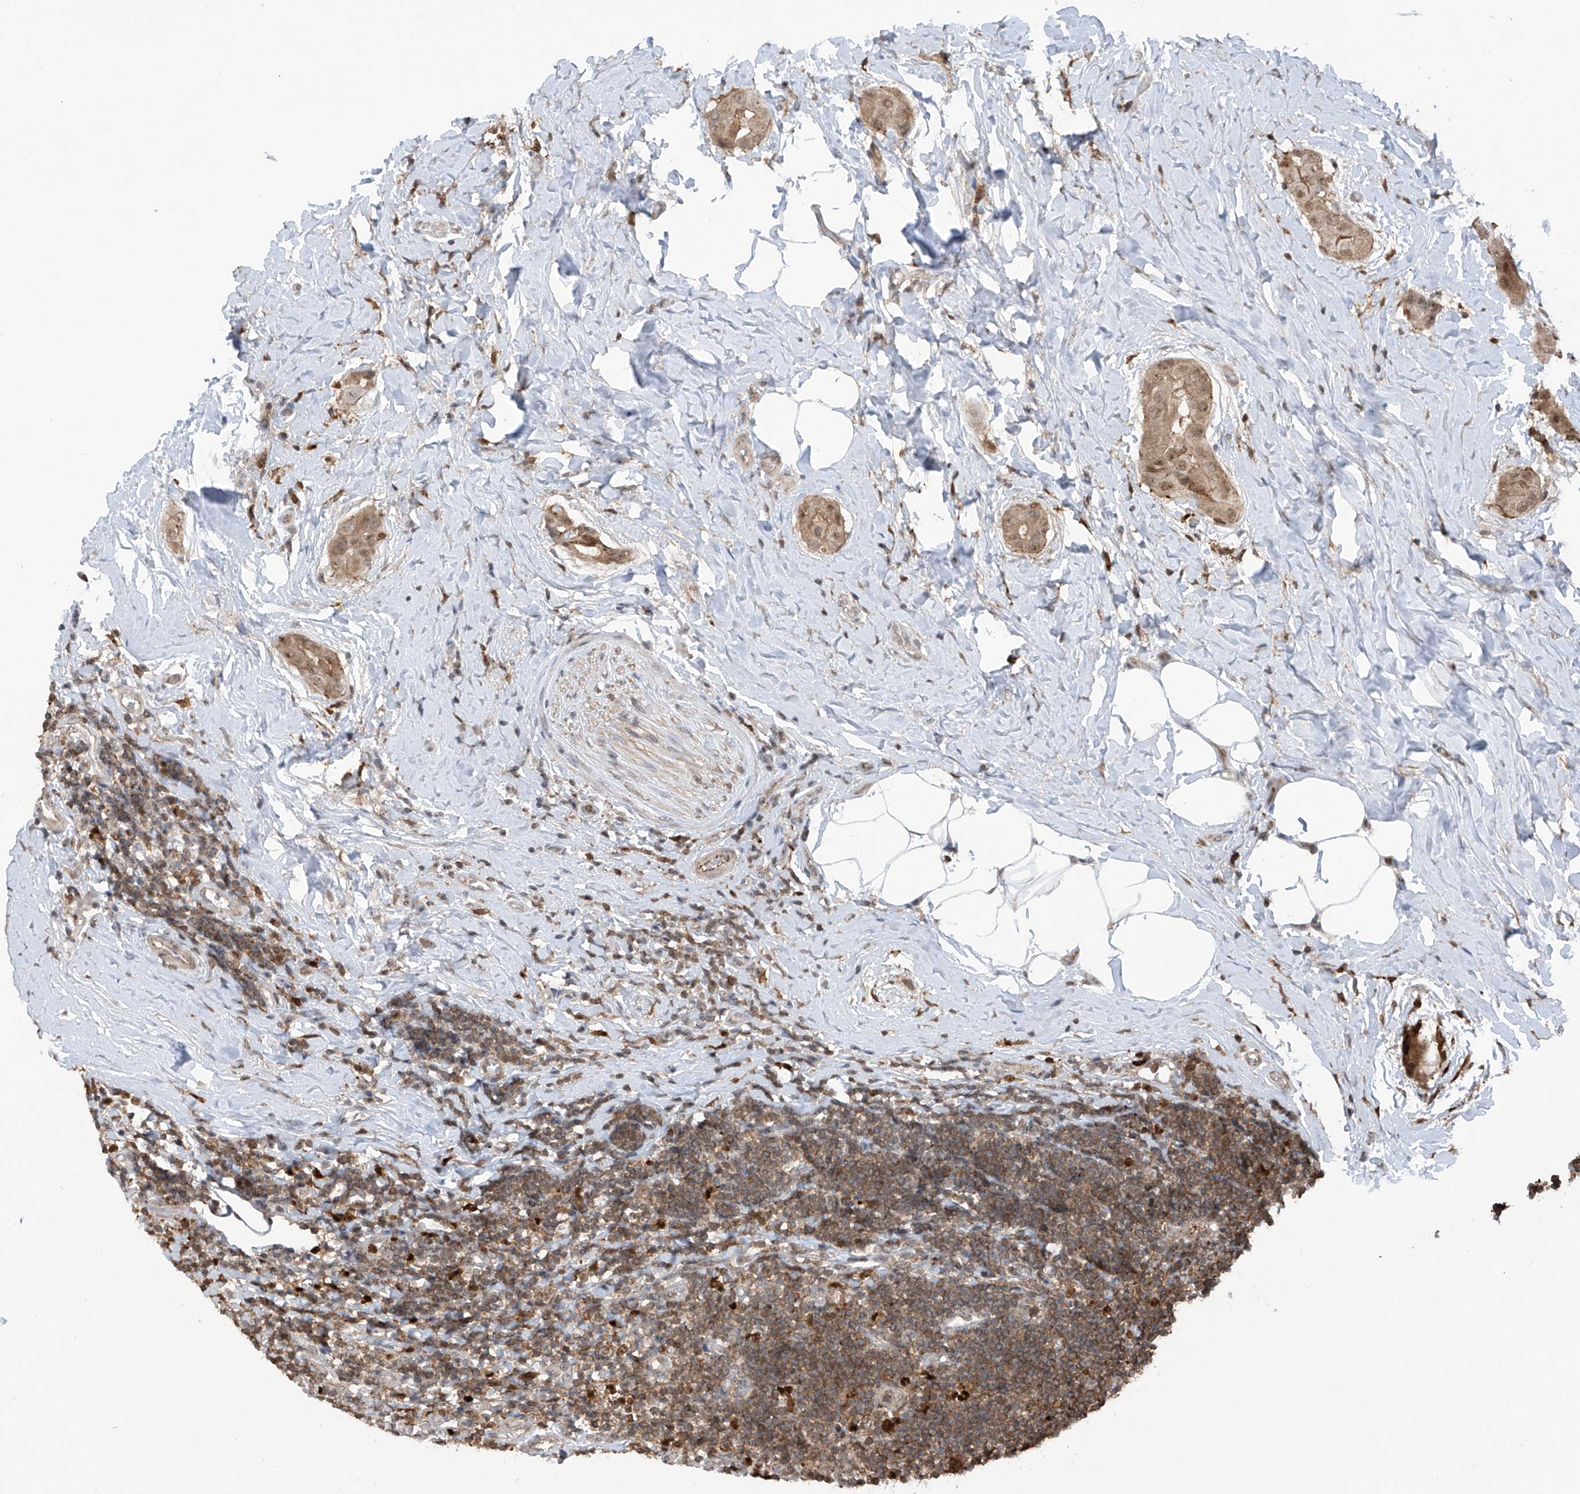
{"staining": {"intensity": "moderate", "quantity": ">75%", "location": "cytoplasmic/membranous,nuclear"}, "tissue": "thyroid cancer", "cell_type": "Tumor cells", "image_type": "cancer", "snomed": [{"axis": "morphology", "description": "Papillary adenocarcinoma, NOS"}, {"axis": "topography", "description": "Thyroid gland"}], "caption": "An image of human thyroid cancer stained for a protein reveals moderate cytoplasmic/membranous and nuclear brown staining in tumor cells.", "gene": "REPIN1", "patient": {"sex": "male", "age": 33}}